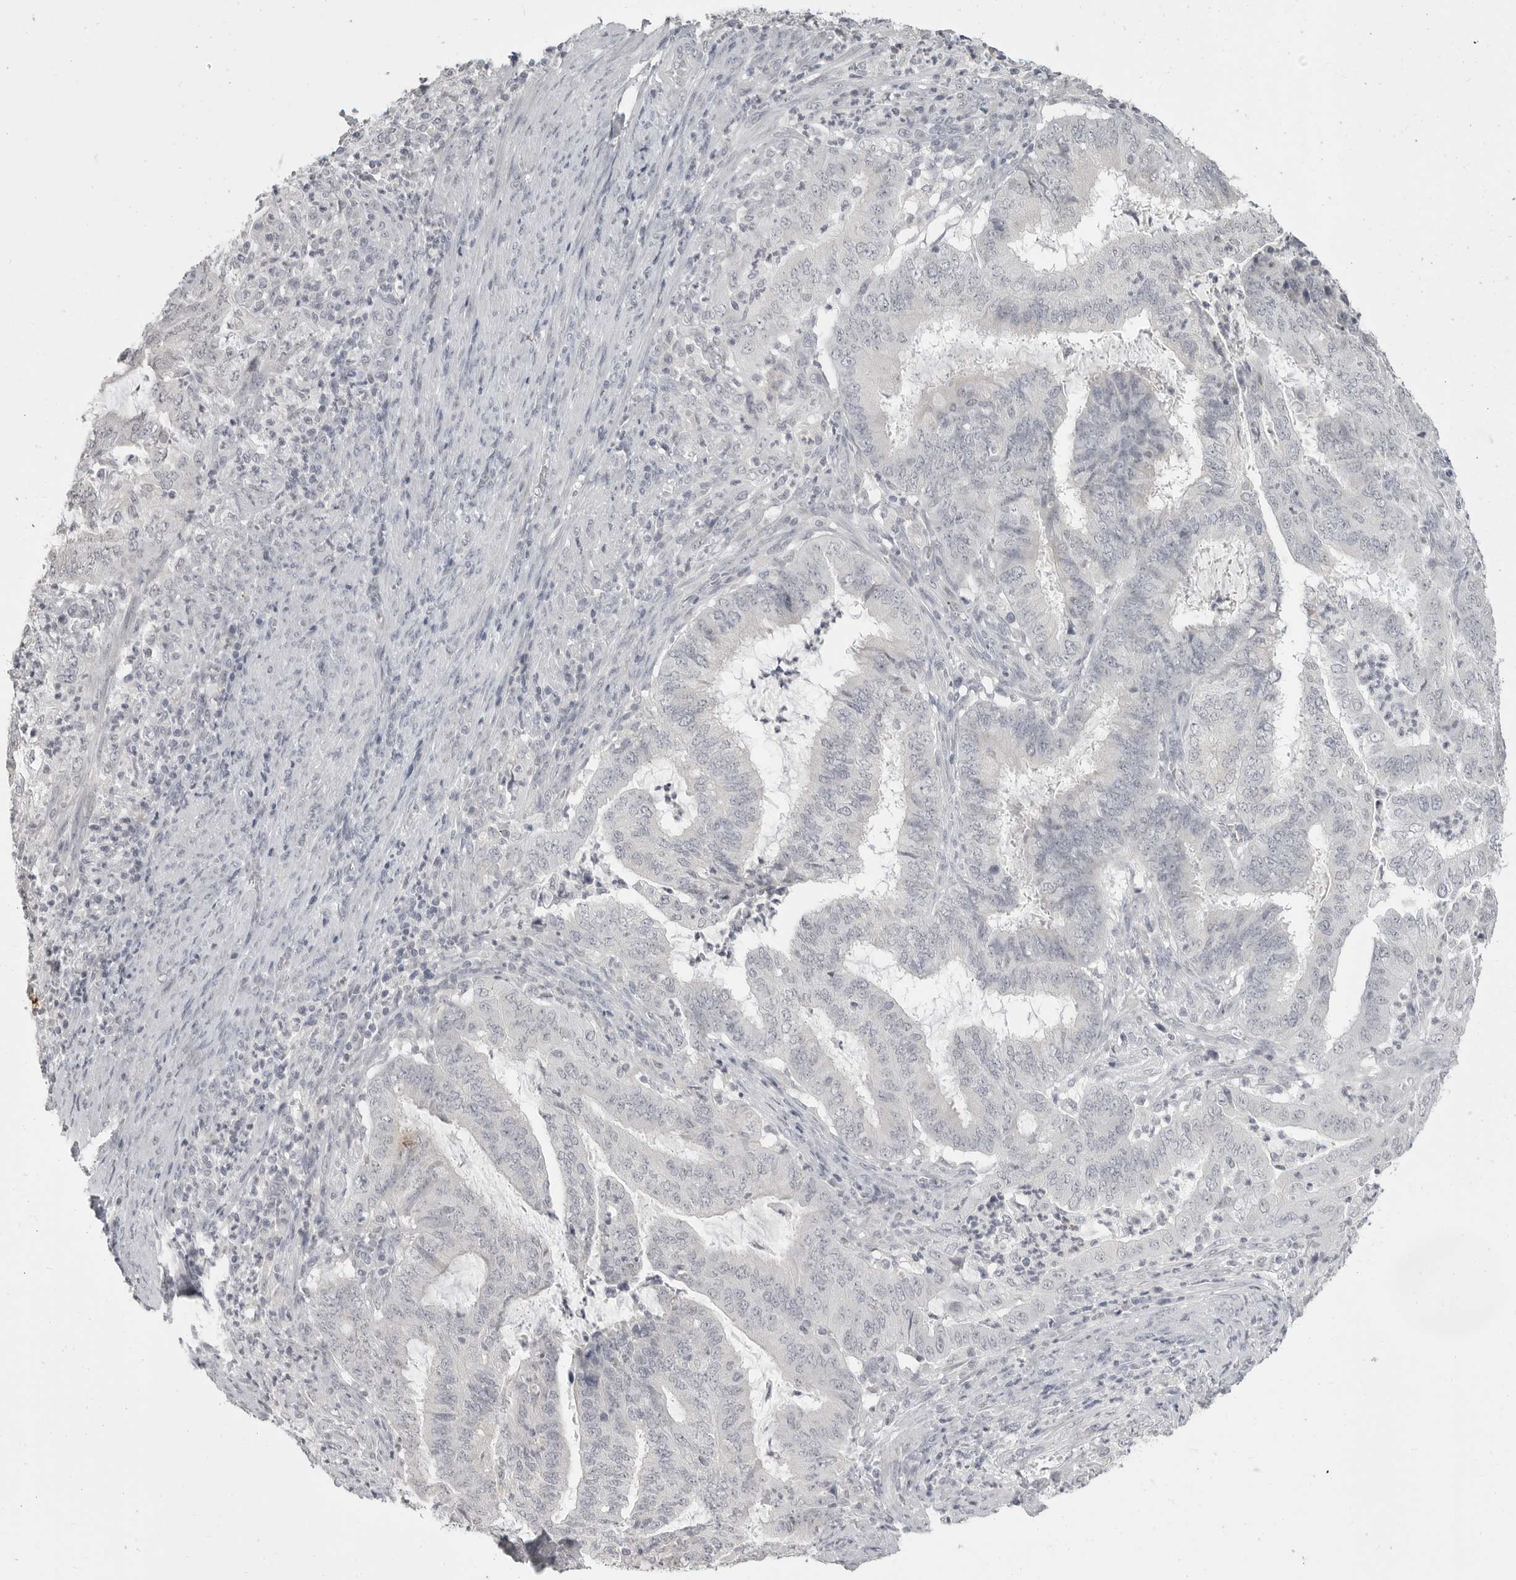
{"staining": {"intensity": "negative", "quantity": "none", "location": "none"}, "tissue": "endometrial cancer", "cell_type": "Tumor cells", "image_type": "cancer", "snomed": [{"axis": "morphology", "description": "Adenocarcinoma, NOS"}, {"axis": "topography", "description": "Endometrium"}], "caption": "Tumor cells show no significant protein staining in endometrial cancer.", "gene": "PRSS1", "patient": {"sex": "female", "age": 51}}